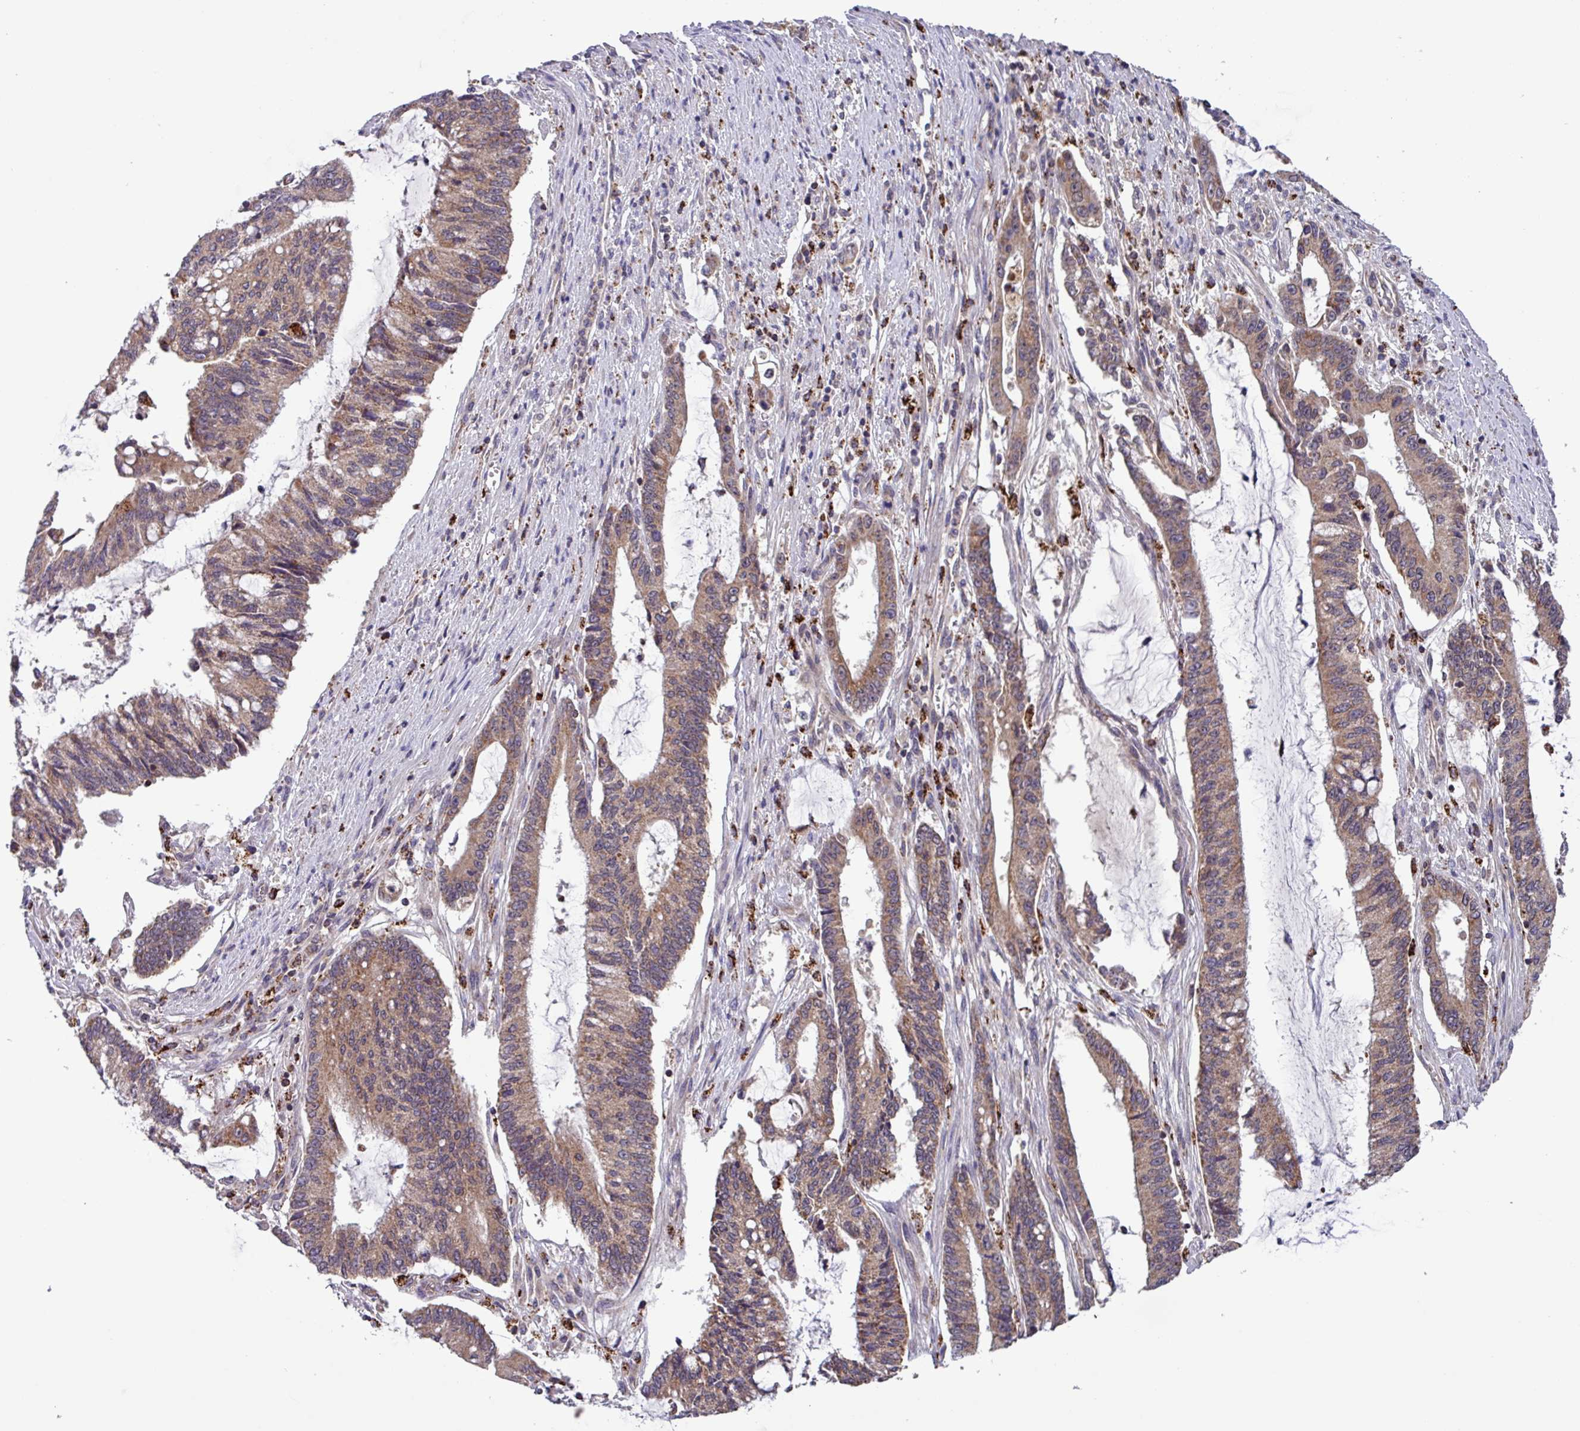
{"staining": {"intensity": "moderate", "quantity": ">75%", "location": "cytoplasmic/membranous"}, "tissue": "pancreatic cancer", "cell_type": "Tumor cells", "image_type": "cancer", "snomed": [{"axis": "morphology", "description": "Adenocarcinoma, NOS"}, {"axis": "topography", "description": "Pancreas"}], "caption": "Protein analysis of adenocarcinoma (pancreatic) tissue exhibits moderate cytoplasmic/membranous positivity in about >75% of tumor cells. Using DAB (3,3'-diaminobenzidine) (brown) and hematoxylin (blue) stains, captured at high magnification using brightfield microscopy.", "gene": "AKIRIN1", "patient": {"sex": "female", "age": 50}}